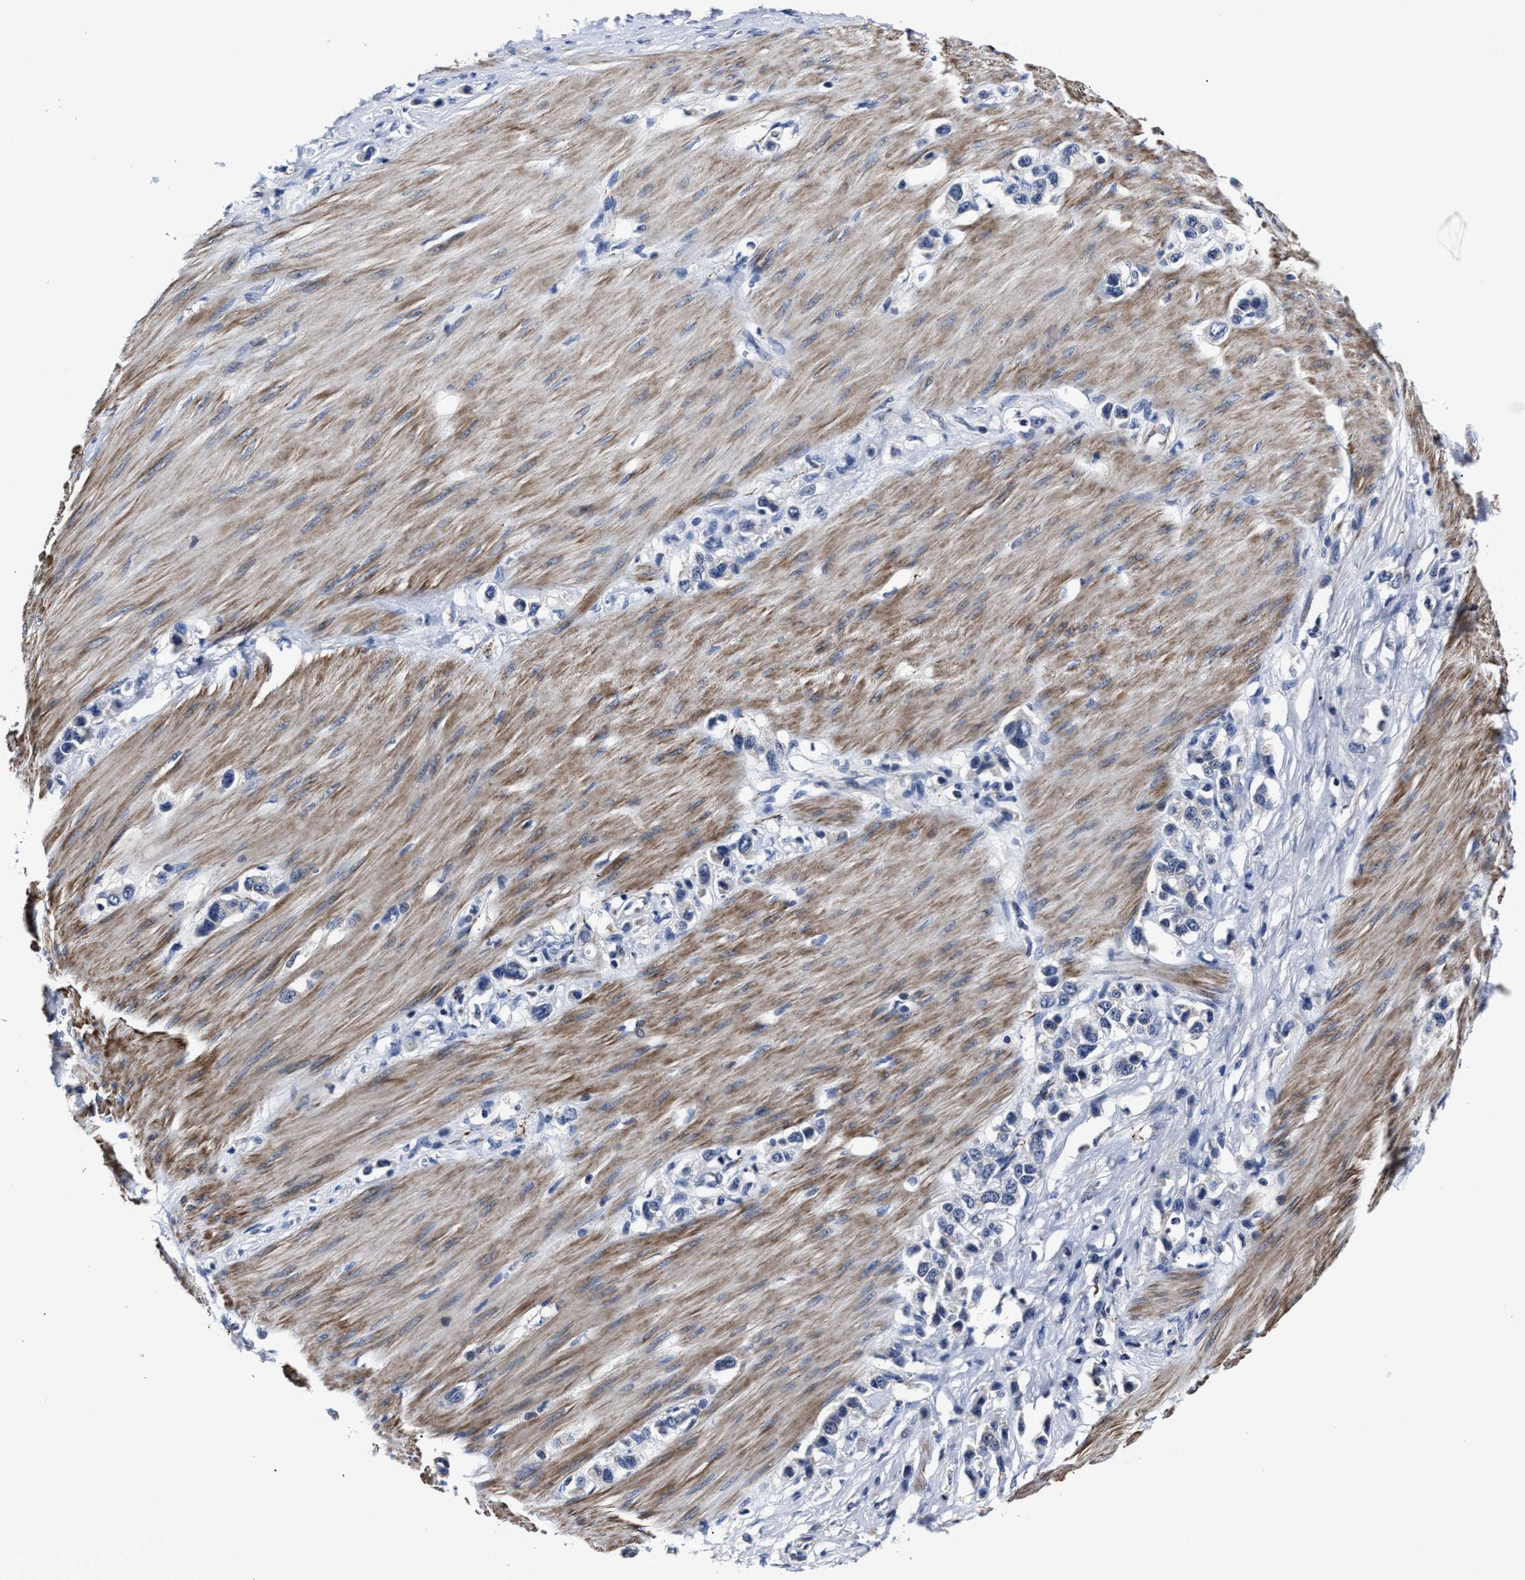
{"staining": {"intensity": "weak", "quantity": "<25%", "location": "cytoplasmic/membranous"}, "tissue": "stomach cancer", "cell_type": "Tumor cells", "image_type": "cancer", "snomed": [{"axis": "morphology", "description": "Adenocarcinoma, NOS"}, {"axis": "topography", "description": "Stomach"}], "caption": "Tumor cells show no significant protein expression in stomach adenocarcinoma. Brightfield microscopy of immunohistochemistry (IHC) stained with DAB (3,3'-diaminobenzidine) (brown) and hematoxylin (blue), captured at high magnification.", "gene": "RSBN1L", "patient": {"sex": "female", "age": 65}}